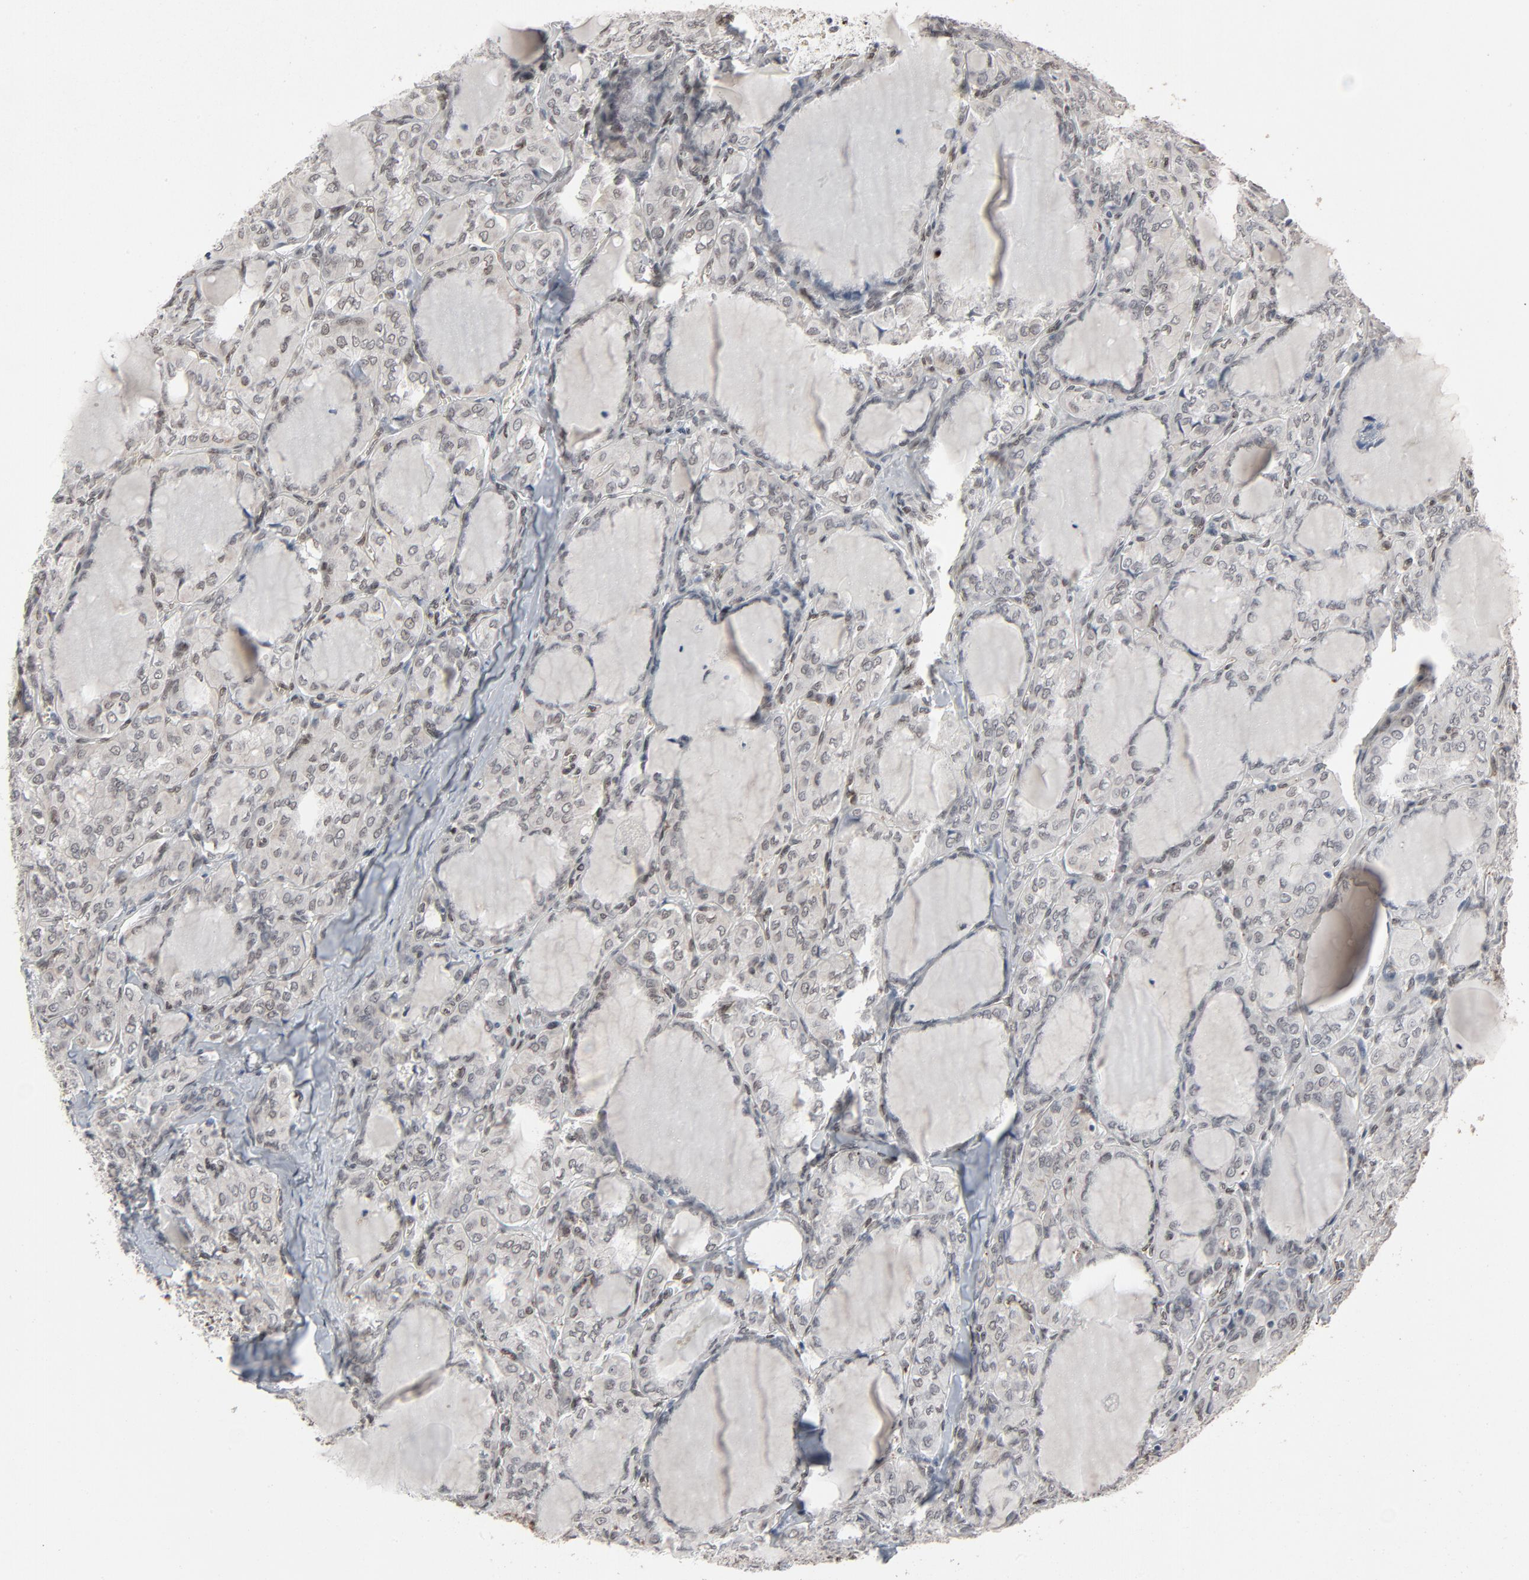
{"staining": {"intensity": "weak", "quantity": "<25%", "location": "nuclear"}, "tissue": "thyroid cancer", "cell_type": "Tumor cells", "image_type": "cancer", "snomed": [{"axis": "morphology", "description": "Papillary adenocarcinoma, NOS"}, {"axis": "topography", "description": "Thyroid gland"}], "caption": "Tumor cells show no significant protein positivity in thyroid papillary adenocarcinoma. Brightfield microscopy of IHC stained with DAB (3,3'-diaminobenzidine) (brown) and hematoxylin (blue), captured at high magnification.", "gene": "CUX1", "patient": {"sex": "male", "age": 20}}